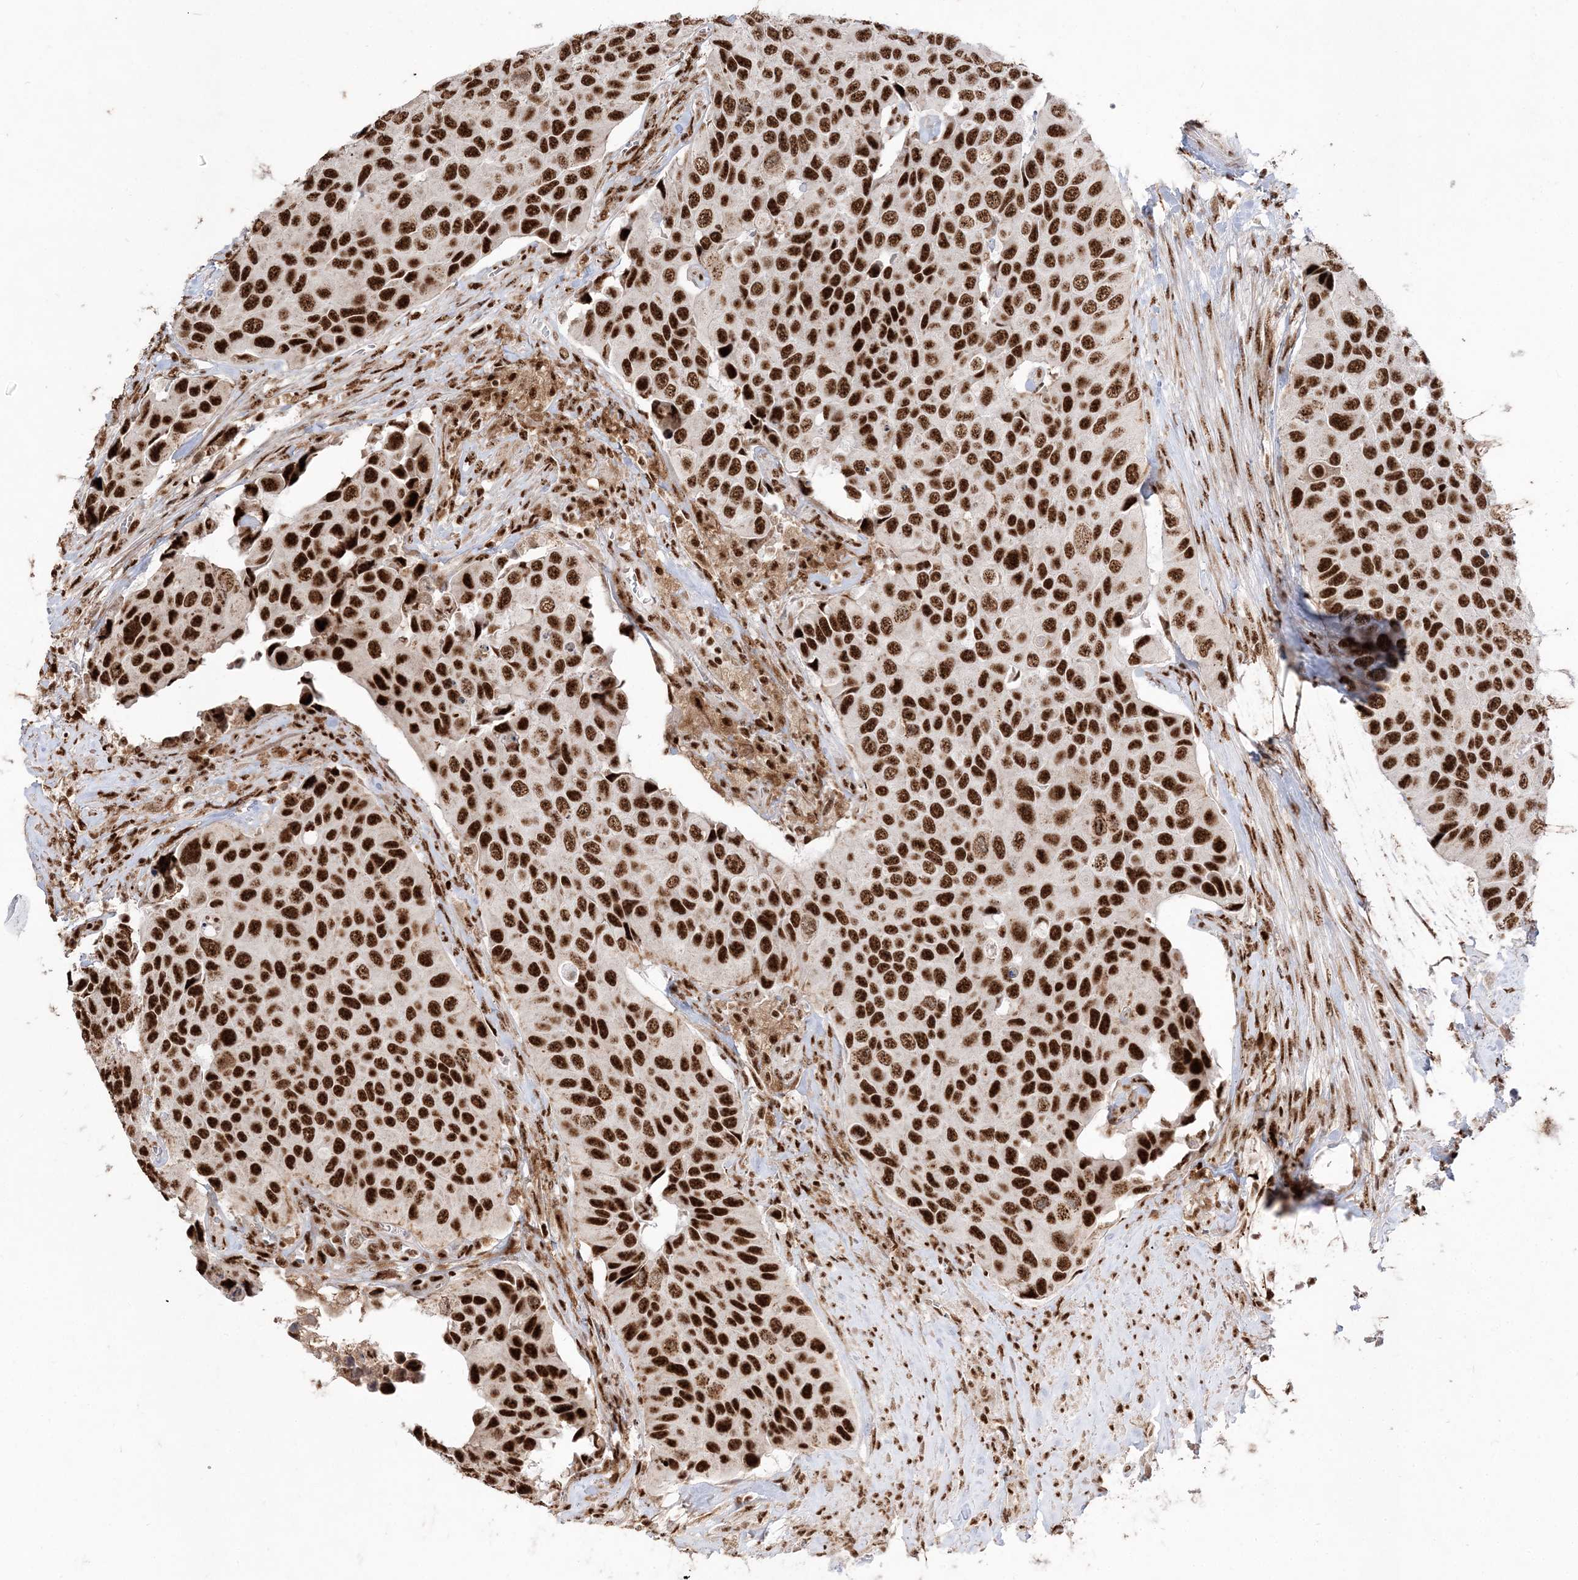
{"staining": {"intensity": "strong", "quantity": ">75%", "location": "nuclear"}, "tissue": "urothelial cancer", "cell_type": "Tumor cells", "image_type": "cancer", "snomed": [{"axis": "morphology", "description": "Urothelial carcinoma, High grade"}, {"axis": "topography", "description": "Urinary bladder"}], "caption": "There is high levels of strong nuclear staining in tumor cells of urothelial cancer, as demonstrated by immunohistochemical staining (brown color).", "gene": "RBM17", "patient": {"sex": "male", "age": 74}}